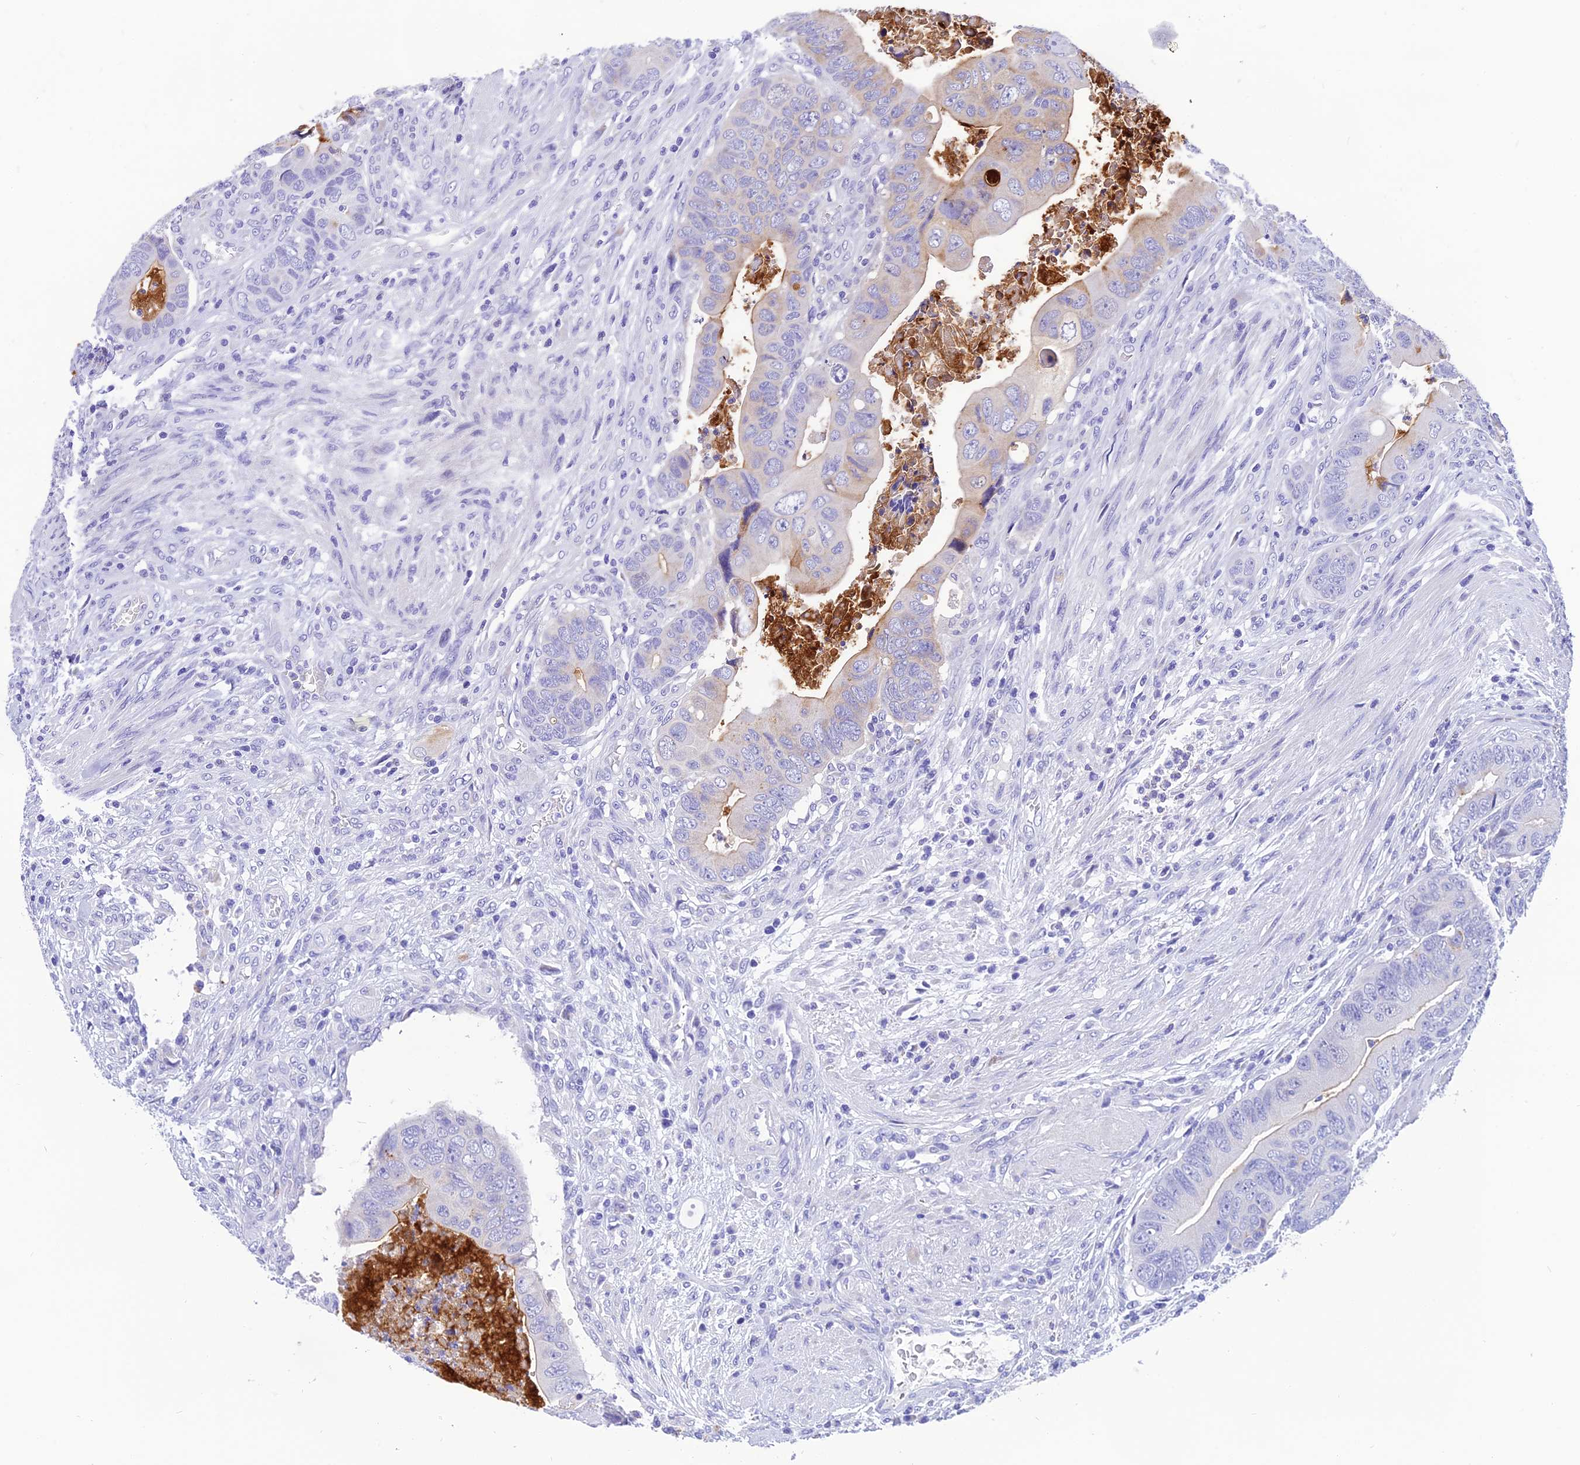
{"staining": {"intensity": "moderate", "quantity": "<25%", "location": "cytoplasmic/membranous"}, "tissue": "colorectal cancer", "cell_type": "Tumor cells", "image_type": "cancer", "snomed": [{"axis": "morphology", "description": "Adenocarcinoma, NOS"}, {"axis": "topography", "description": "Rectum"}], "caption": "Immunohistochemistry of colorectal adenocarcinoma displays low levels of moderate cytoplasmic/membranous staining in approximately <25% of tumor cells. The staining is performed using DAB brown chromogen to label protein expression. The nuclei are counter-stained blue using hematoxylin.", "gene": "KDELR3", "patient": {"sex": "female", "age": 78}}